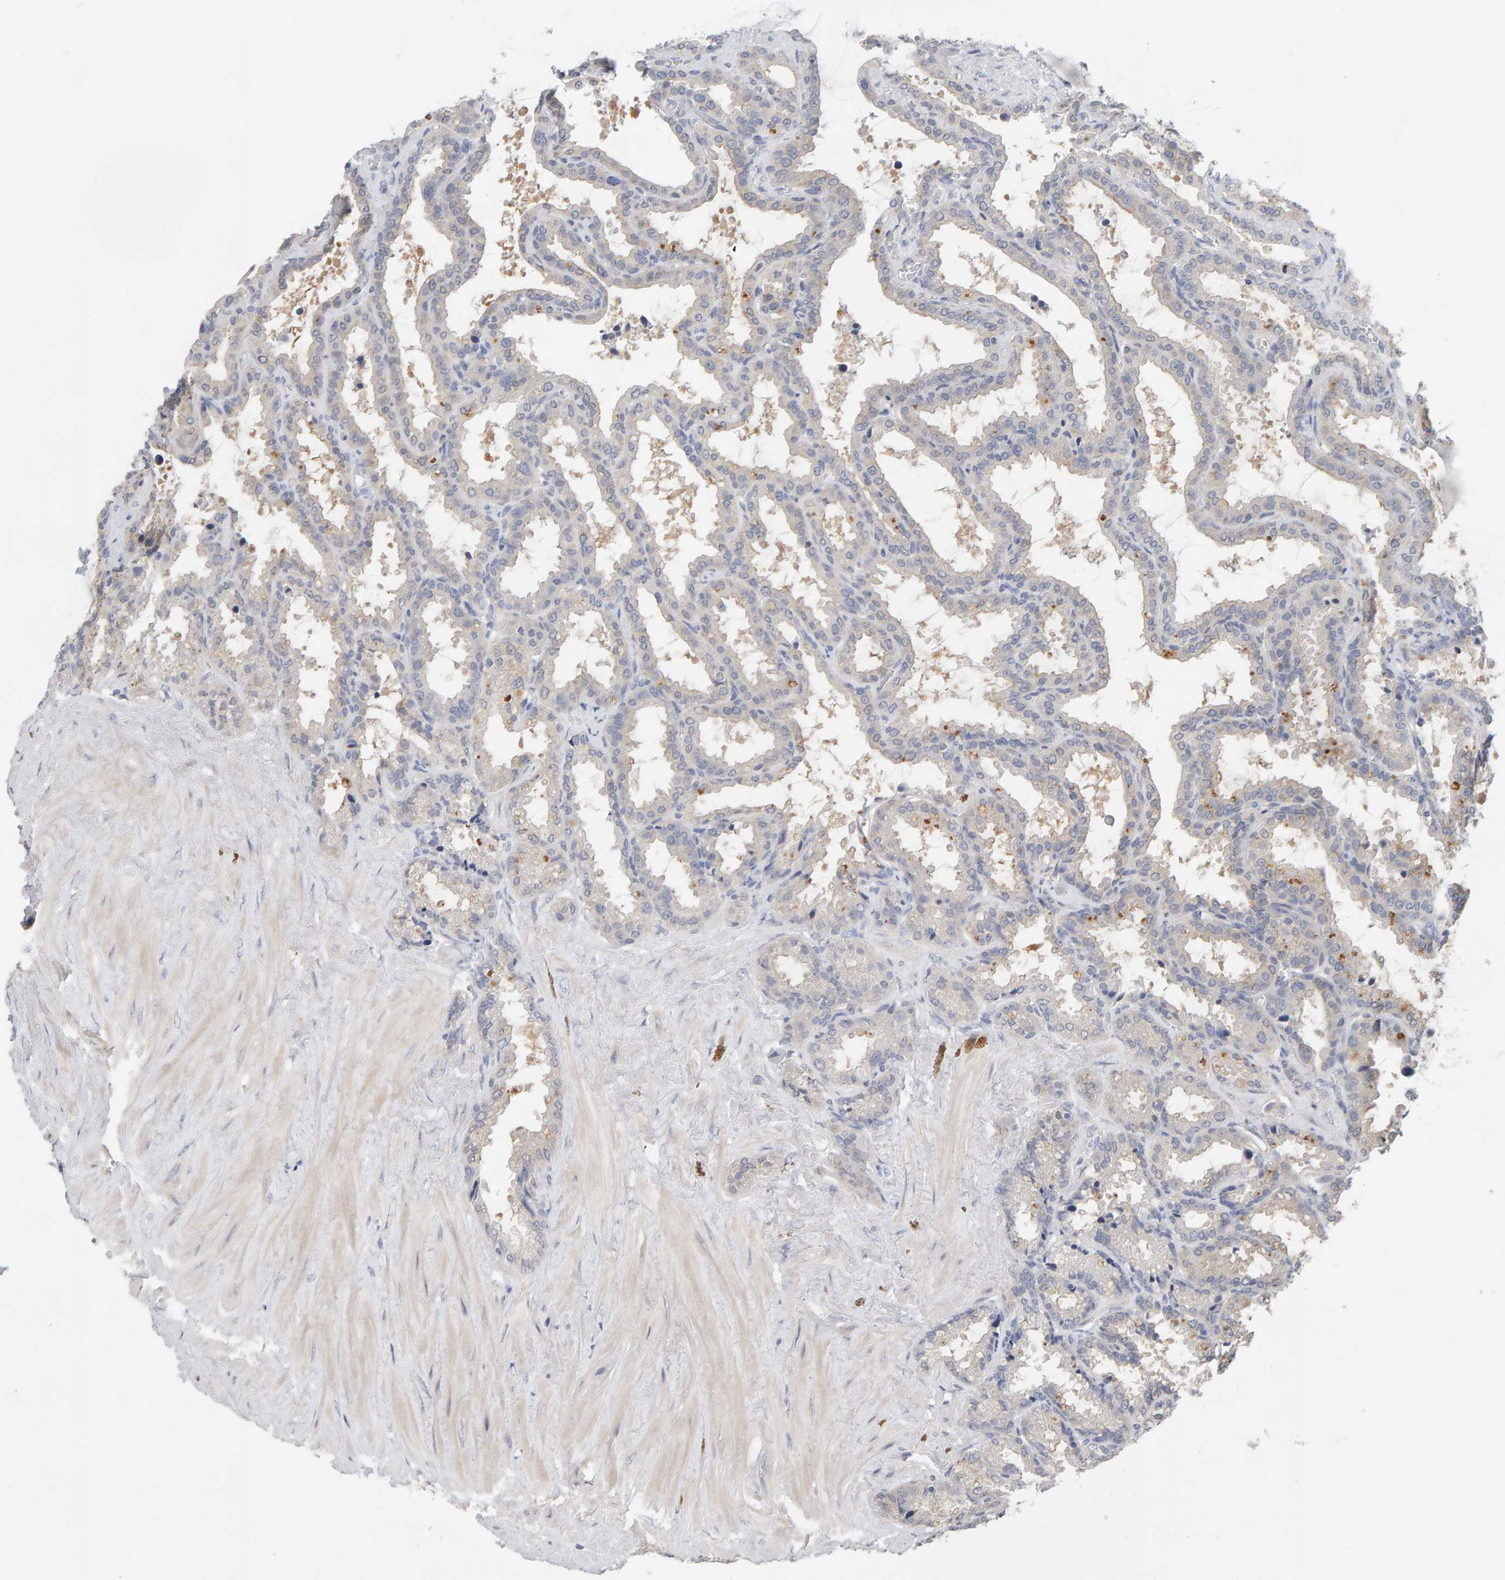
{"staining": {"intensity": "negative", "quantity": "none", "location": "none"}, "tissue": "seminal vesicle", "cell_type": "Glandular cells", "image_type": "normal", "snomed": [{"axis": "morphology", "description": "Normal tissue, NOS"}, {"axis": "topography", "description": "Seminal veicle"}], "caption": "Immunohistochemical staining of benign human seminal vesicle reveals no significant positivity in glandular cells.", "gene": "GFUS", "patient": {"sex": "male", "age": 46}}